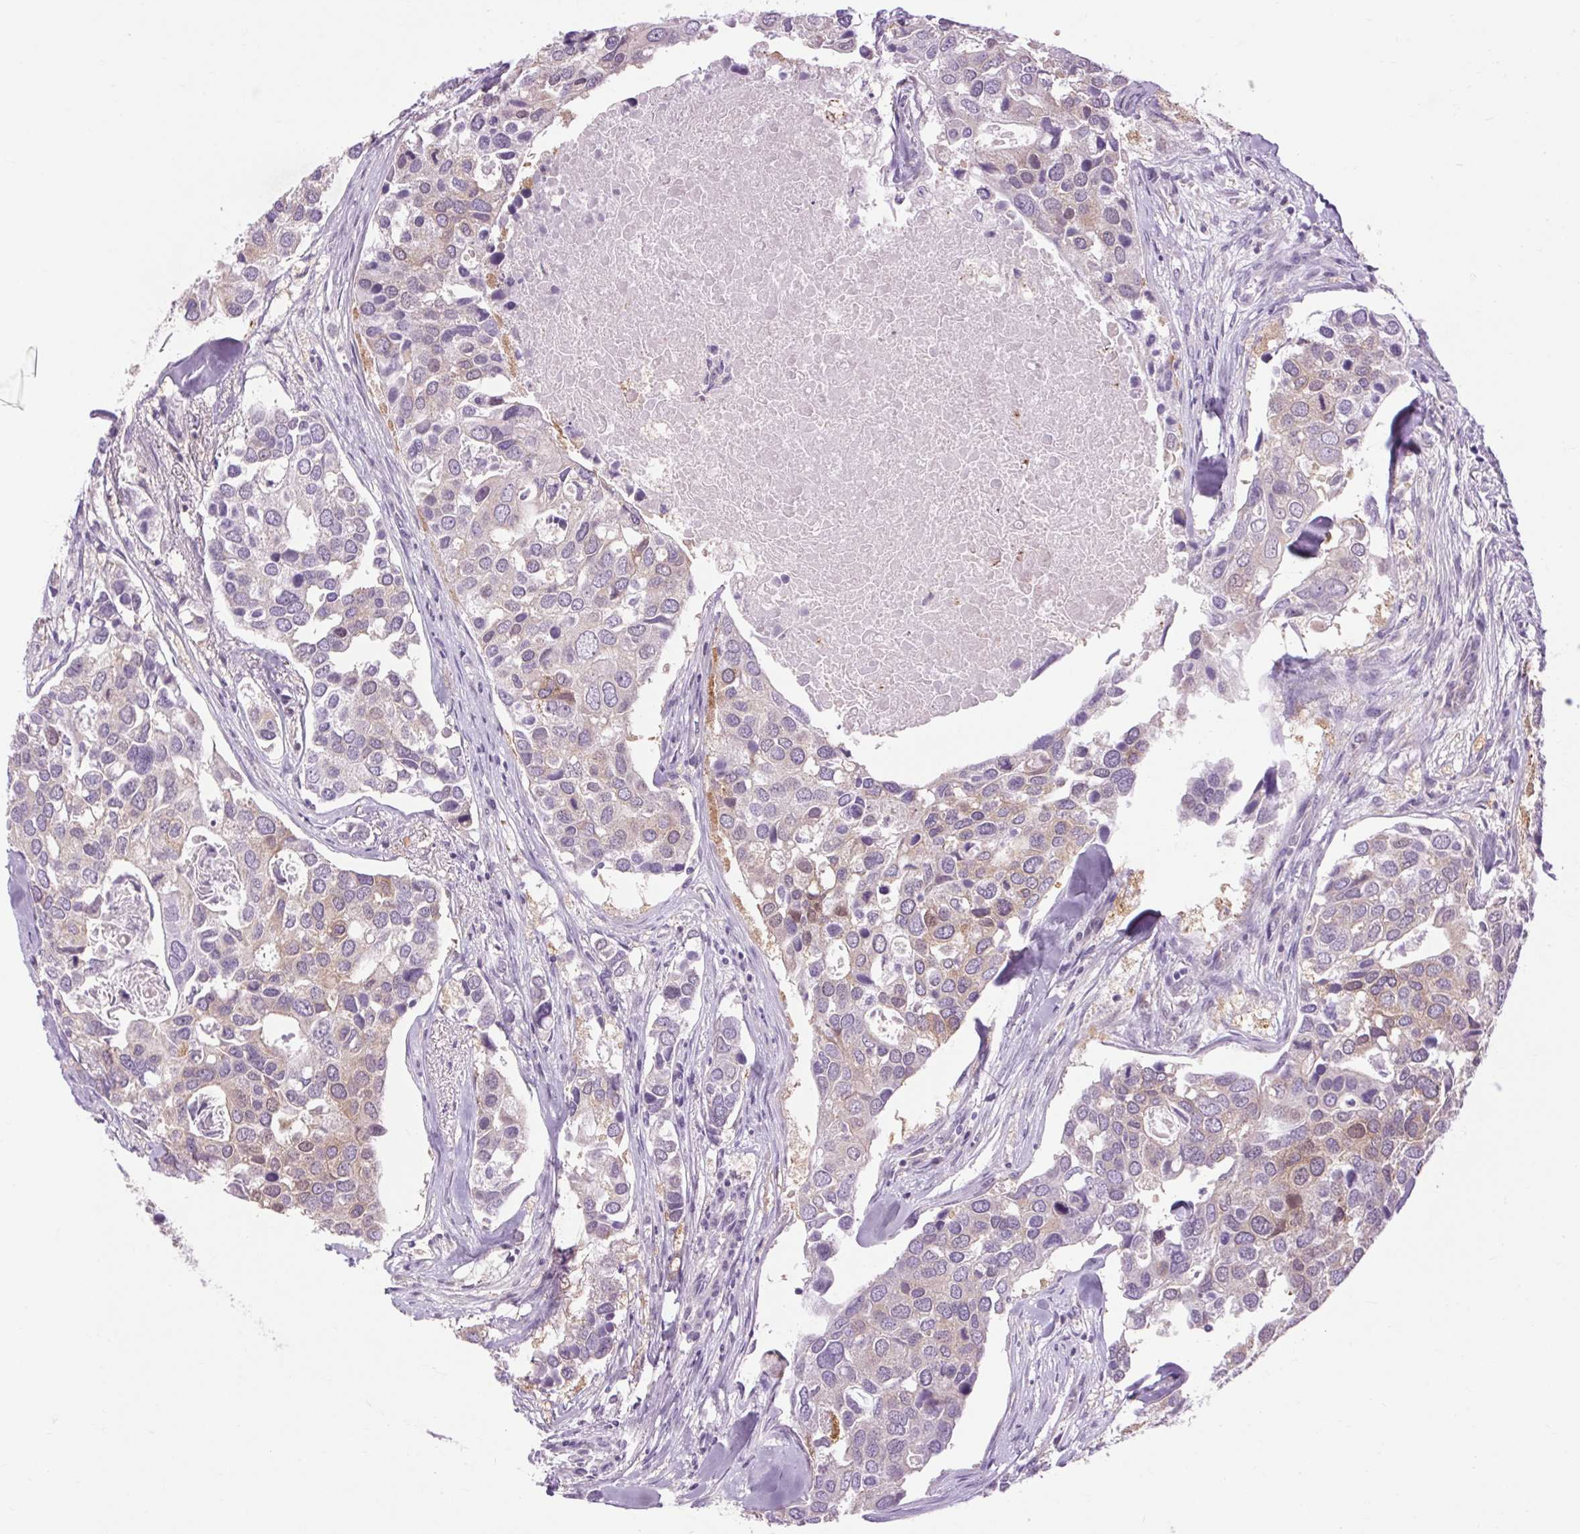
{"staining": {"intensity": "weak", "quantity": "<25%", "location": "cytoplasmic/membranous"}, "tissue": "breast cancer", "cell_type": "Tumor cells", "image_type": "cancer", "snomed": [{"axis": "morphology", "description": "Duct carcinoma"}, {"axis": "topography", "description": "Breast"}], "caption": "Photomicrograph shows no protein positivity in tumor cells of infiltrating ductal carcinoma (breast) tissue. (Brightfield microscopy of DAB (3,3'-diaminobenzidine) immunohistochemistry (IHC) at high magnification).", "gene": "SOWAHC", "patient": {"sex": "female", "age": 83}}